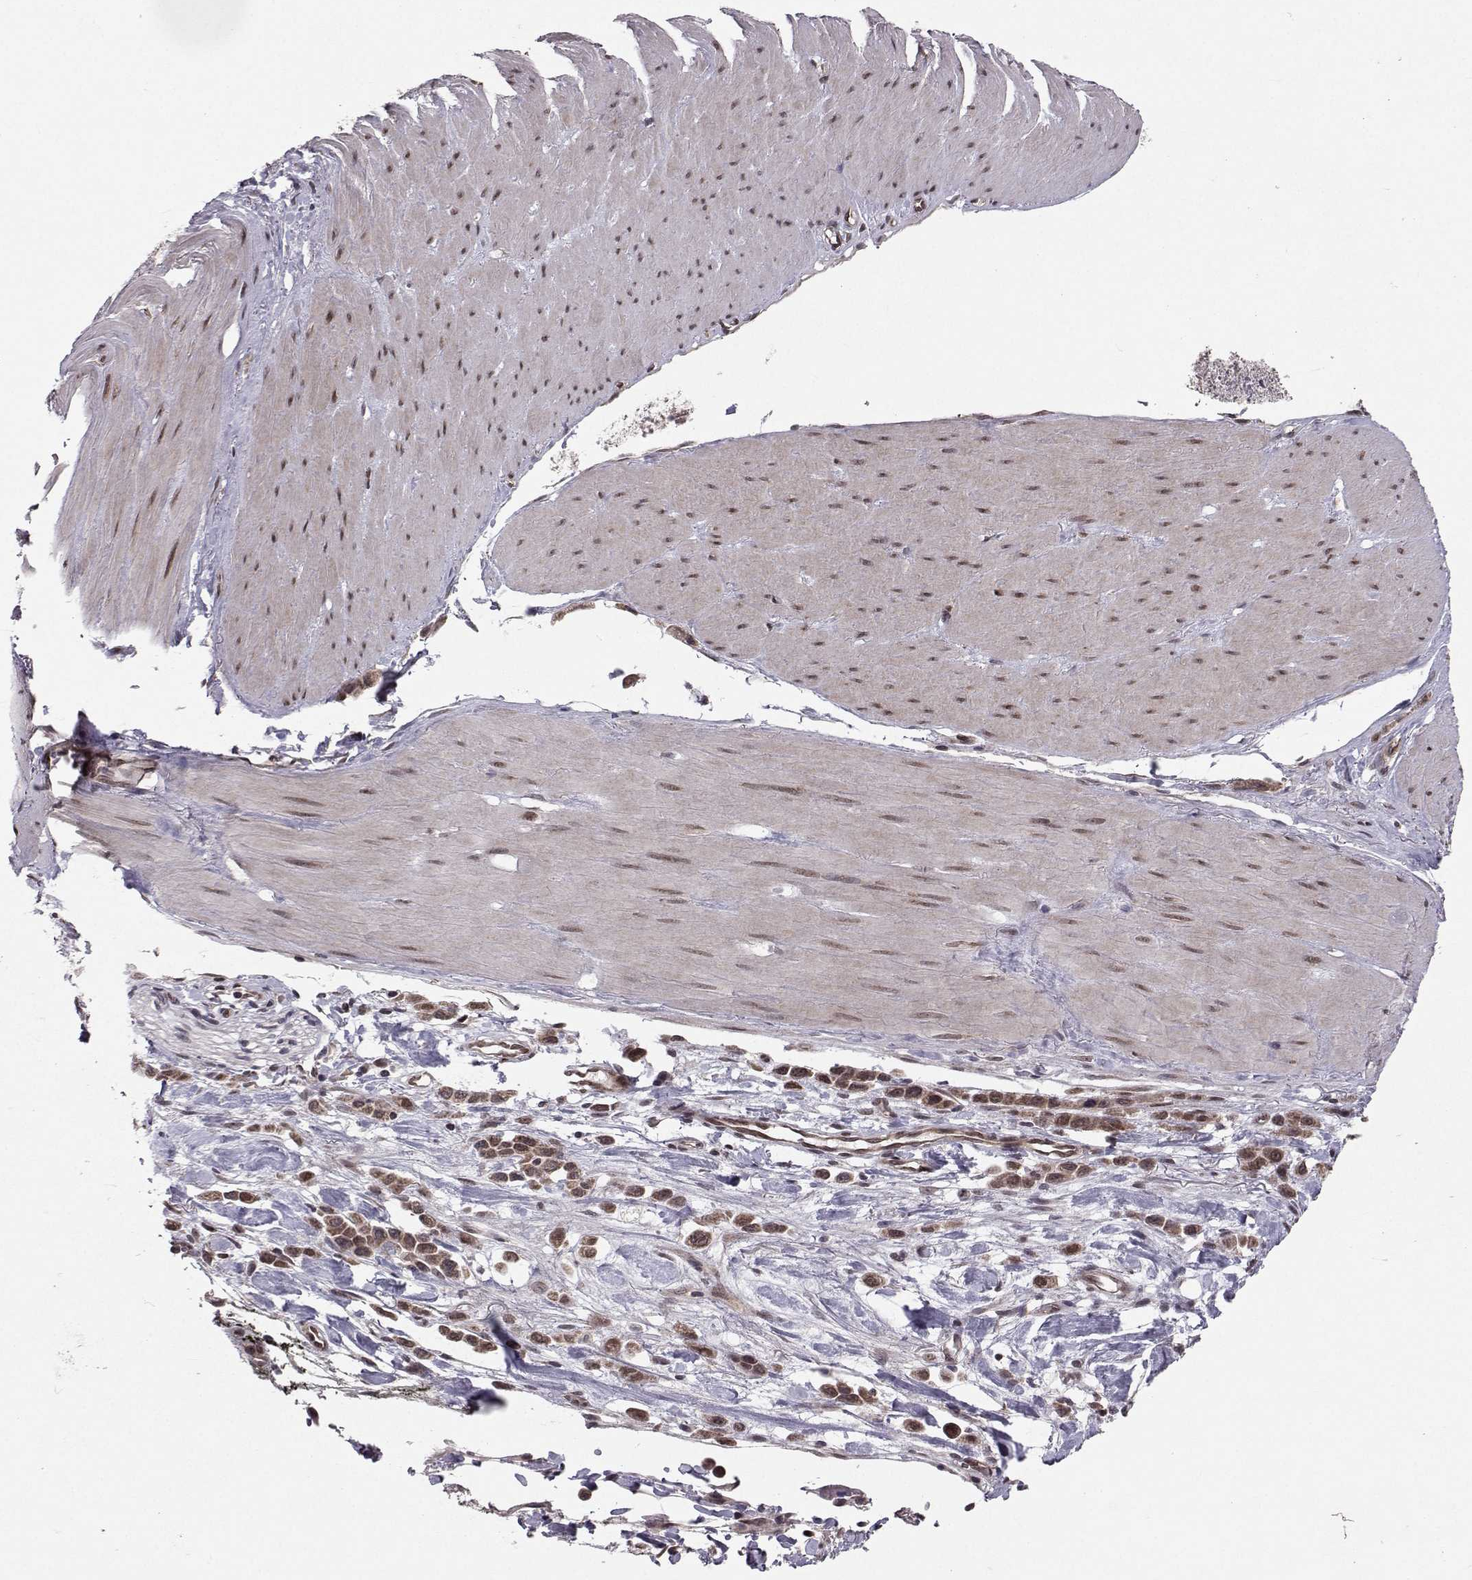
{"staining": {"intensity": "moderate", "quantity": ">75%", "location": "nuclear"}, "tissue": "stomach cancer", "cell_type": "Tumor cells", "image_type": "cancer", "snomed": [{"axis": "morphology", "description": "Adenocarcinoma, NOS"}, {"axis": "topography", "description": "Stomach"}], "caption": "A photomicrograph of stomach adenocarcinoma stained for a protein reveals moderate nuclear brown staining in tumor cells.", "gene": "PKN2", "patient": {"sex": "male", "age": 47}}